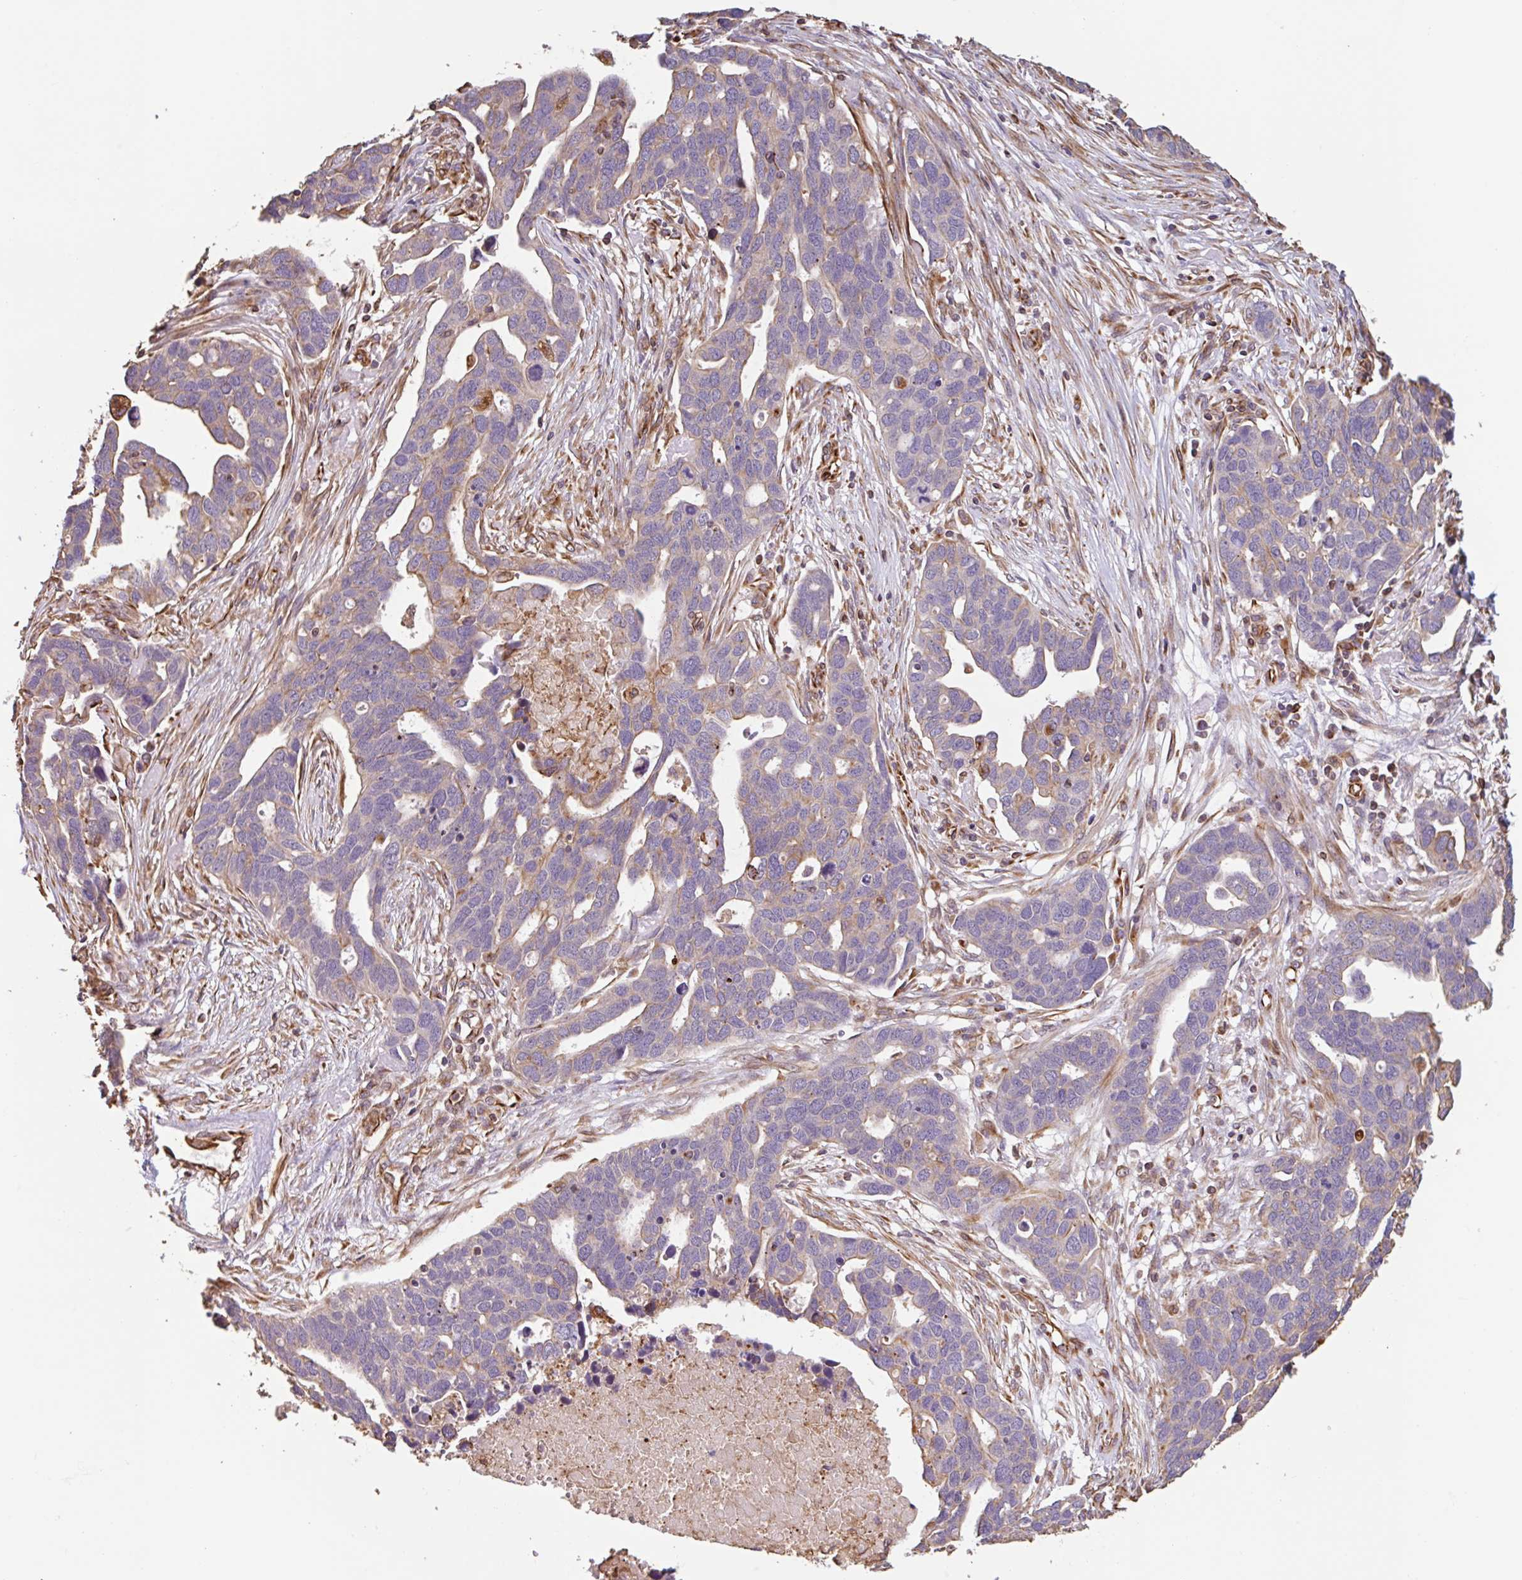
{"staining": {"intensity": "weak", "quantity": "25%-75%", "location": "cytoplasmic/membranous"}, "tissue": "ovarian cancer", "cell_type": "Tumor cells", "image_type": "cancer", "snomed": [{"axis": "morphology", "description": "Cystadenocarcinoma, serous, NOS"}, {"axis": "topography", "description": "Ovary"}], "caption": "High-magnification brightfield microscopy of ovarian serous cystadenocarcinoma stained with DAB (brown) and counterstained with hematoxylin (blue). tumor cells exhibit weak cytoplasmic/membranous expression is seen in approximately25%-75% of cells. (Stains: DAB (3,3'-diaminobenzidine) in brown, nuclei in blue, Microscopy: brightfield microscopy at high magnification).", "gene": "ZNF790", "patient": {"sex": "female", "age": 54}}